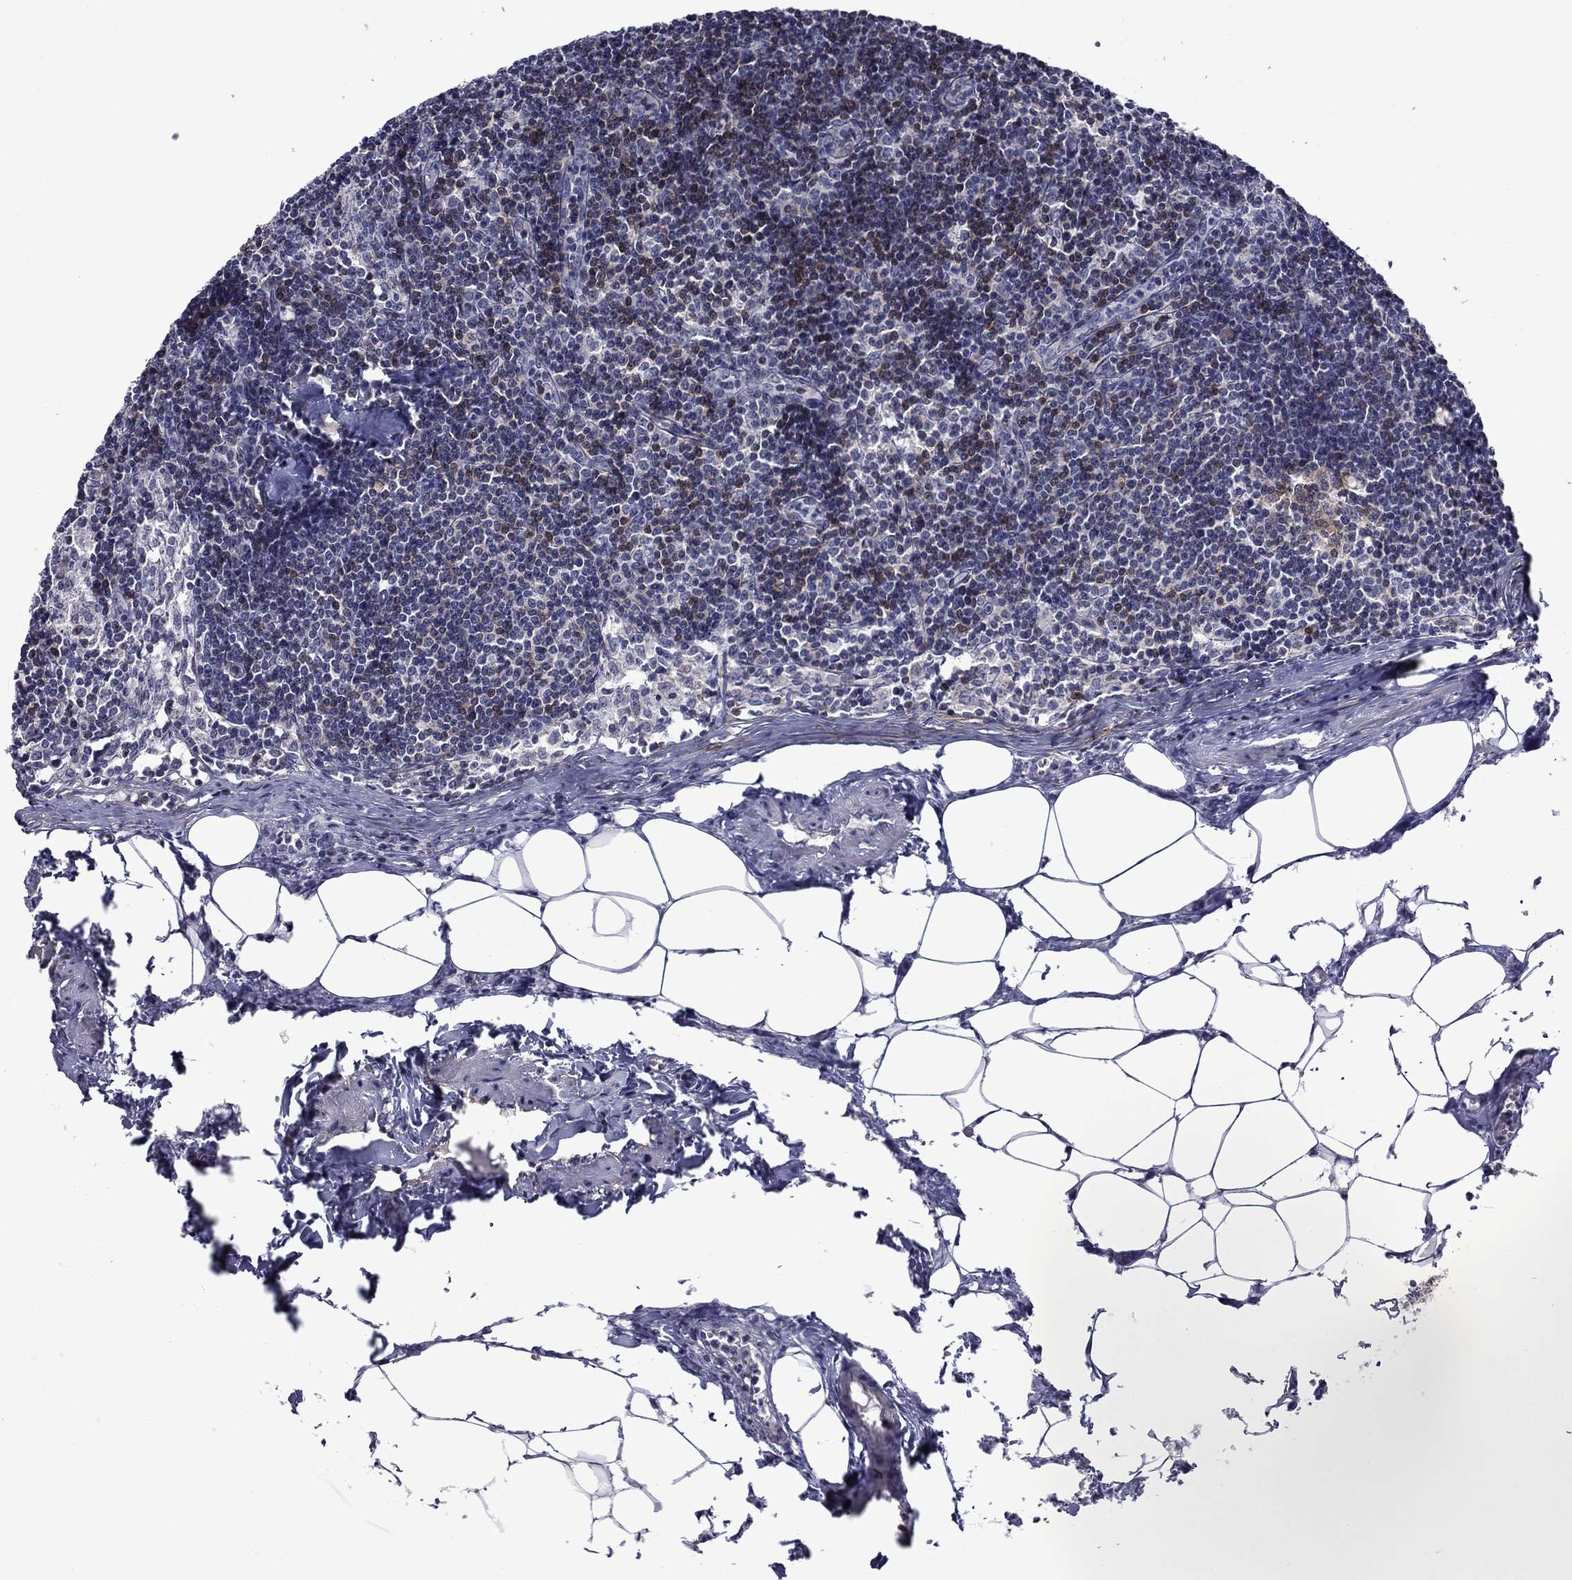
{"staining": {"intensity": "moderate", "quantity": "<25%", "location": "cytoplasmic/membranous"}, "tissue": "lymph node", "cell_type": "Non-germinal center cells", "image_type": "normal", "snomed": [{"axis": "morphology", "description": "Normal tissue, NOS"}, {"axis": "topography", "description": "Lymph node"}], "caption": "Non-germinal center cells display low levels of moderate cytoplasmic/membranous expression in approximately <25% of cells in normal human lymph node.", "gene": "LMO7", "patient": {"sex": "female", "age": 51}}